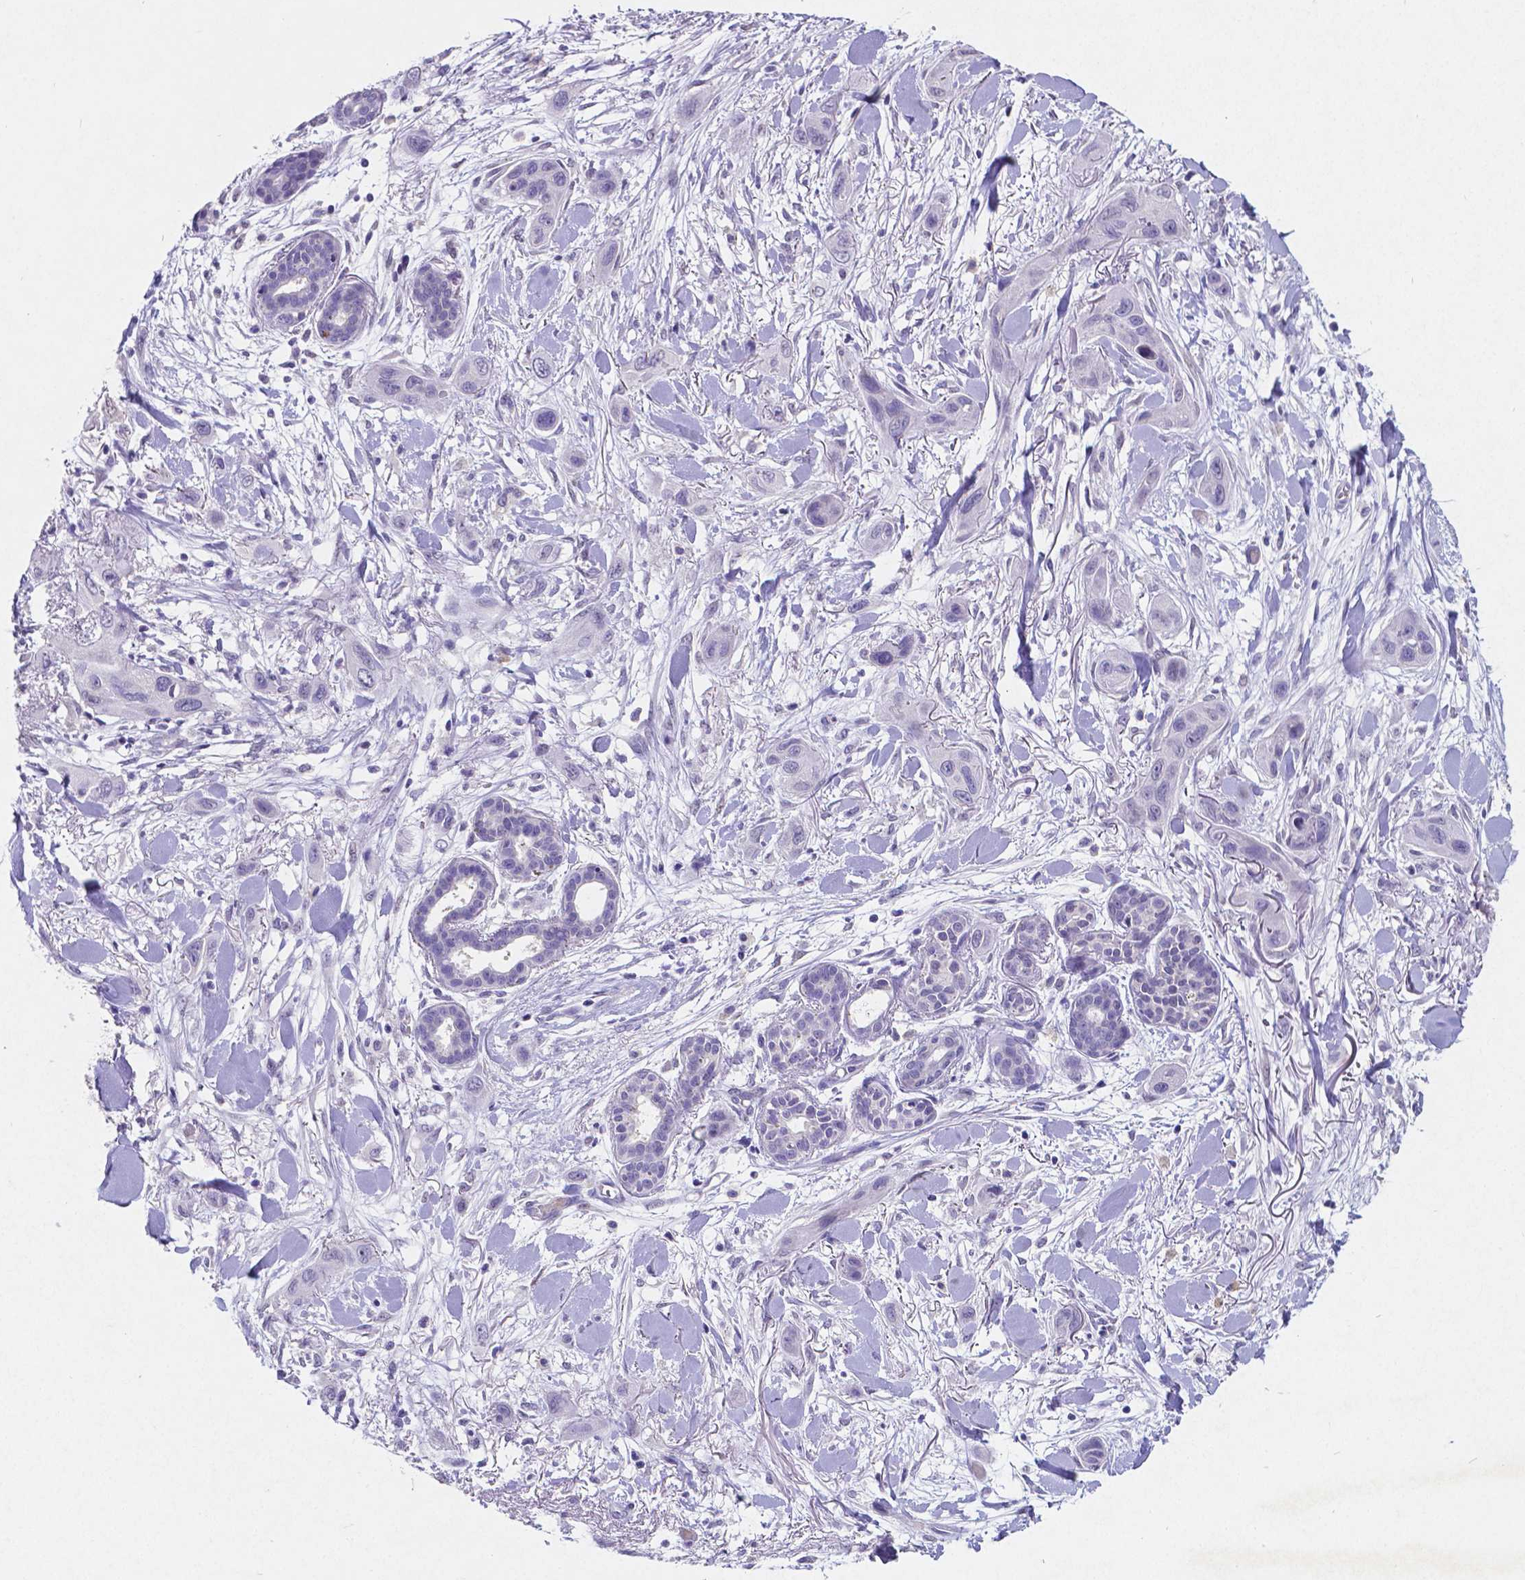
{"staining": {"intensity": "negative", "quantity": "none", "location": "none"}, "tissue": "skin cancer", "cell_type": "Tumor cells", "image_type": "cancer", "snomed": [{"axis": "morphology", "description": "Squamous cell carcinoma, NOS"}, {"axis": "topography", "description": "Skin"}], "caption": "This is a photomicrograph of immunohistochemistry (IHC) staining of skin cancer, which shows no staining in tumor cells.", "gene": "SATB2", "patient": {"sex": "male", "age": 79}}